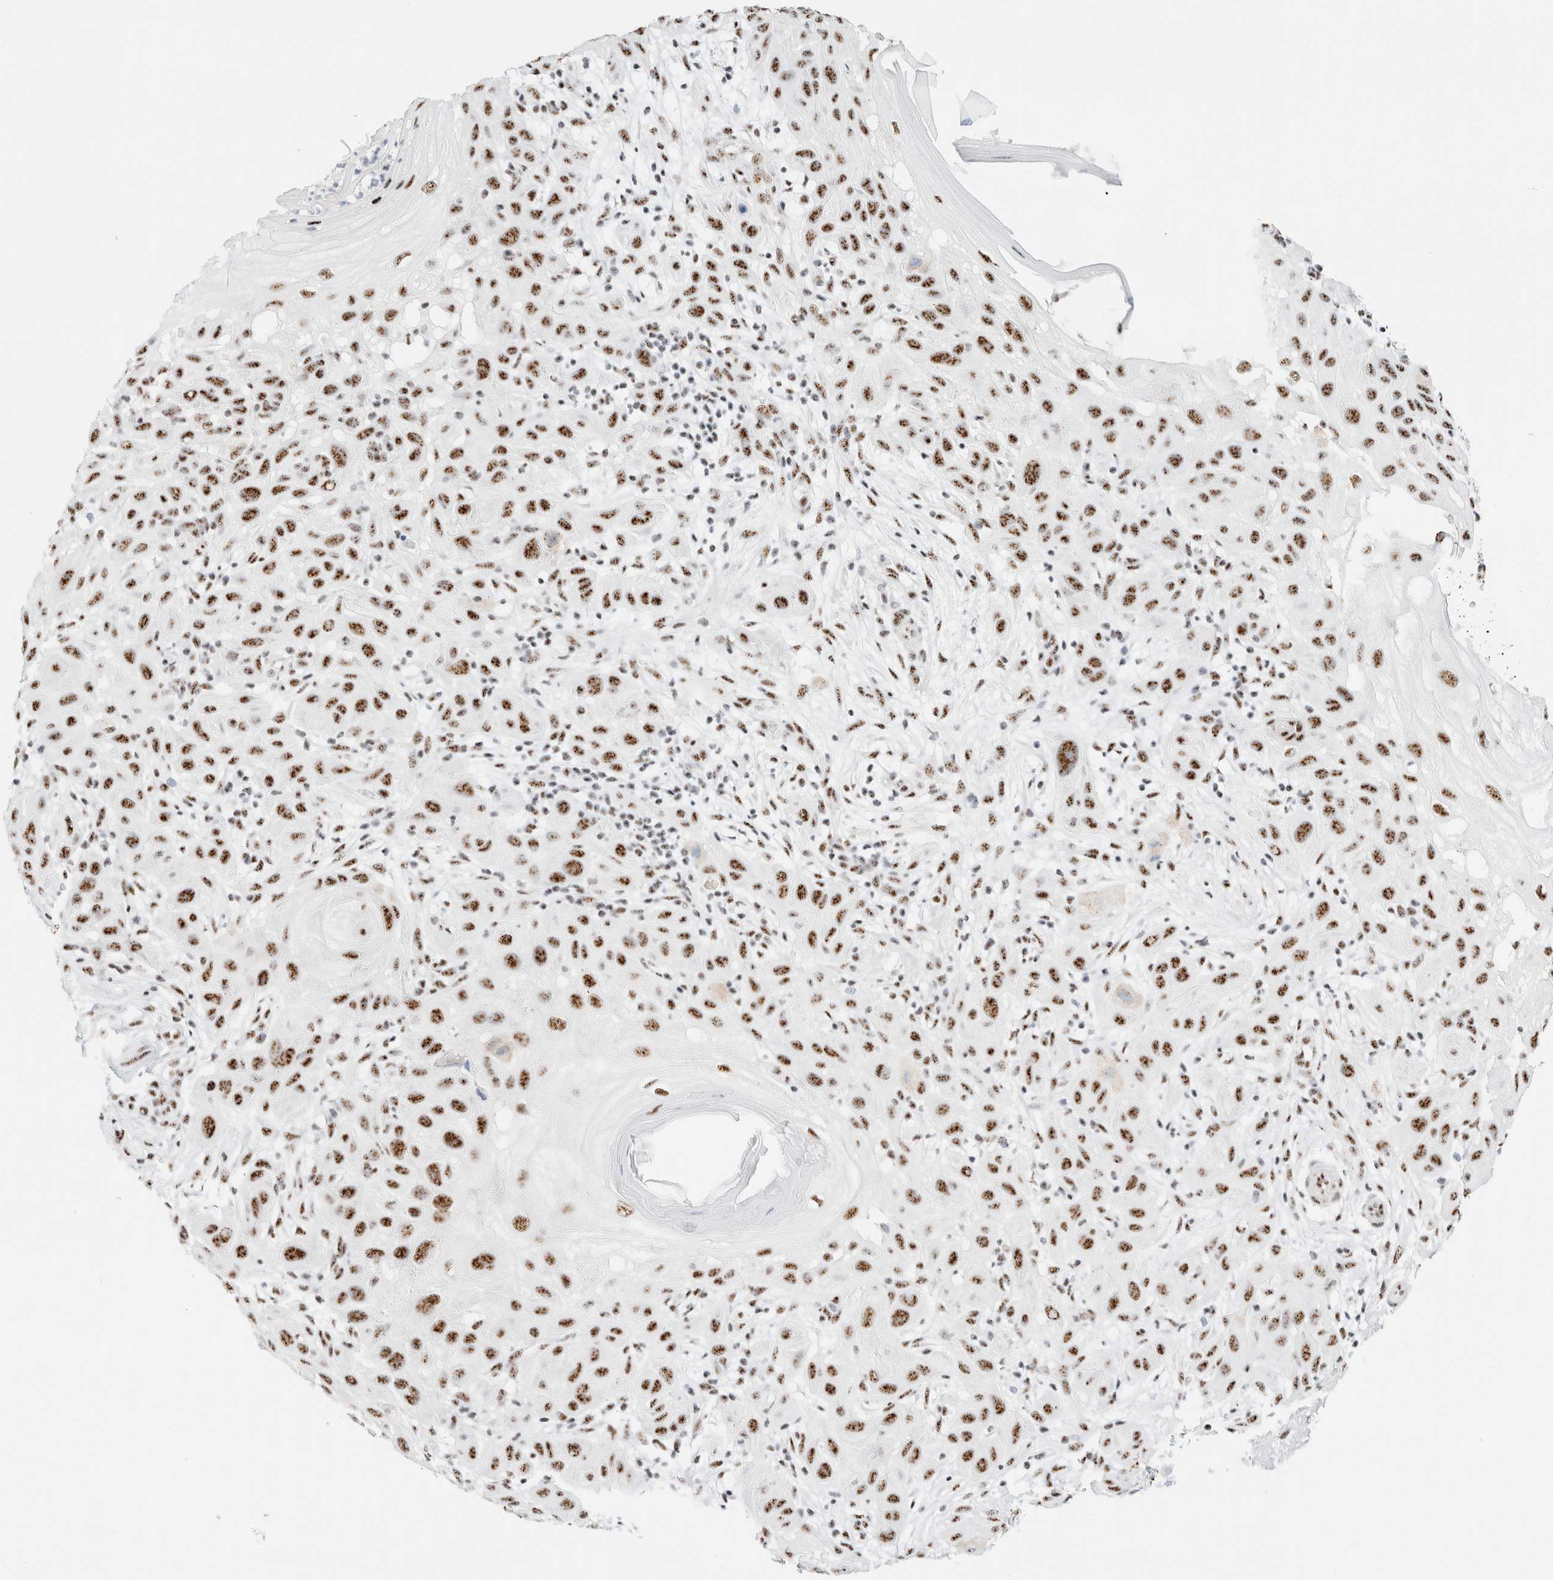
{"staining": {"intensity": "moderate", "quantity": ">75%", "location": "nuclear"}, "tissue": "skin cancer", "cell_type": "Tumor cells", "image_type": "cancer", "snomed": [{"axis": "morphology", "description": "Squamous cell carcinoma, NOS"}, {"axis": "topography", "description": "Skin"}], "caption": "Immunohistochemistry (IHC) image of human skin cancer (squamous cell carcinoma) stained for a protein (brown), which demonstrates medium levels of moderate nuclear positivity in approximately >75% of tumor cells.", "gene": "SON", "patient": {"sex": "female", "age": 96}}